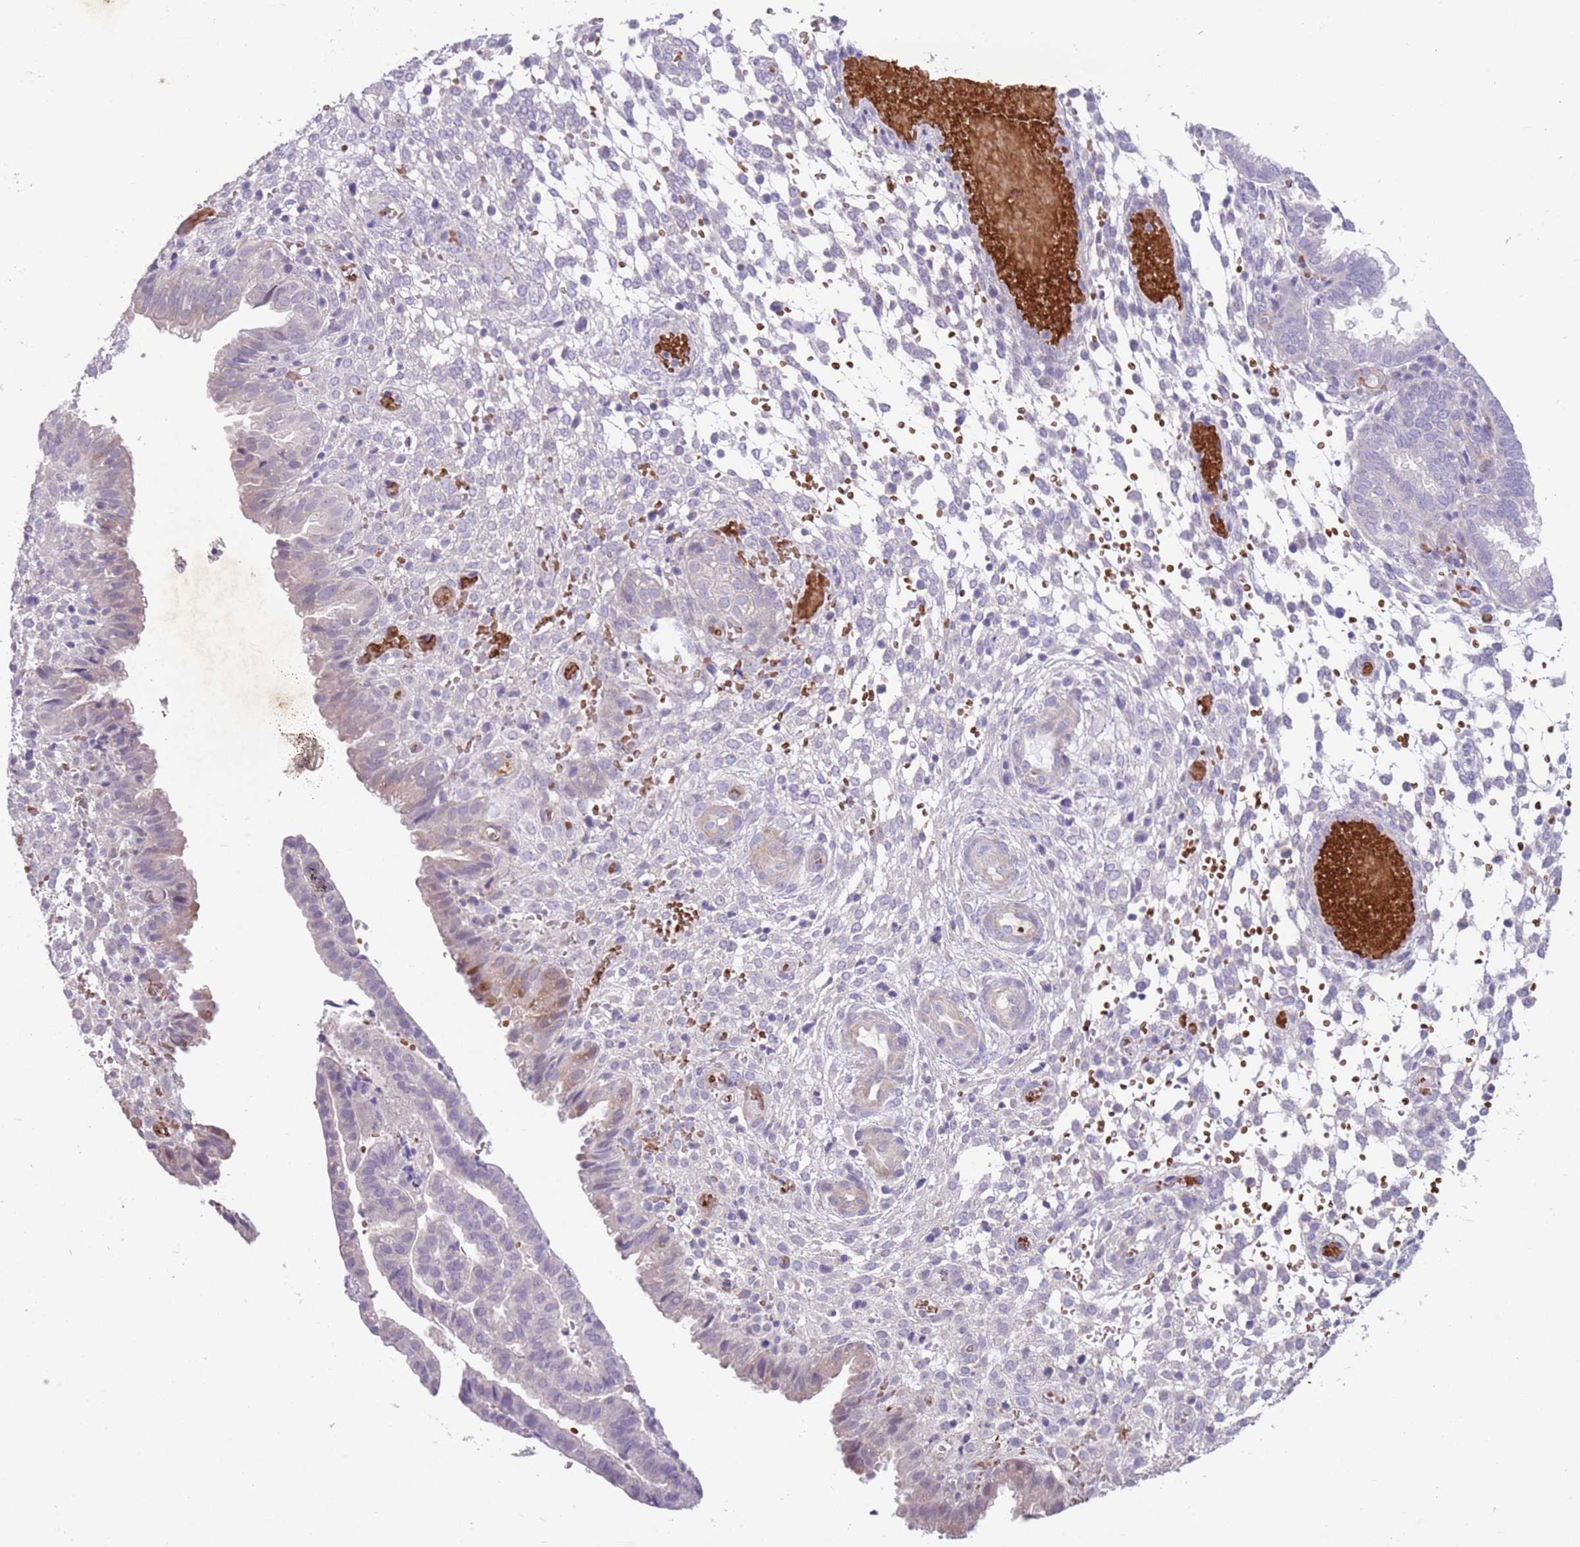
{"staining": {"intensity": "negative", "quantity": "none", "location": "none"}, "tissue": "endometrium", "cell_type": "Cells in endometrial stroma", "image_type": "normal", "snomed": [{"axis": "morphology", "description": "Normal tissue, NOS"}, {"axis": "topography", "description": "Endometrium"}], "caption": "This is an IHC micrograph of benign human endometrium. There is no staining in cells in endometrial stroma.", "gene": "ZNF14", "patient": {"sex": "female", "age": 33}}